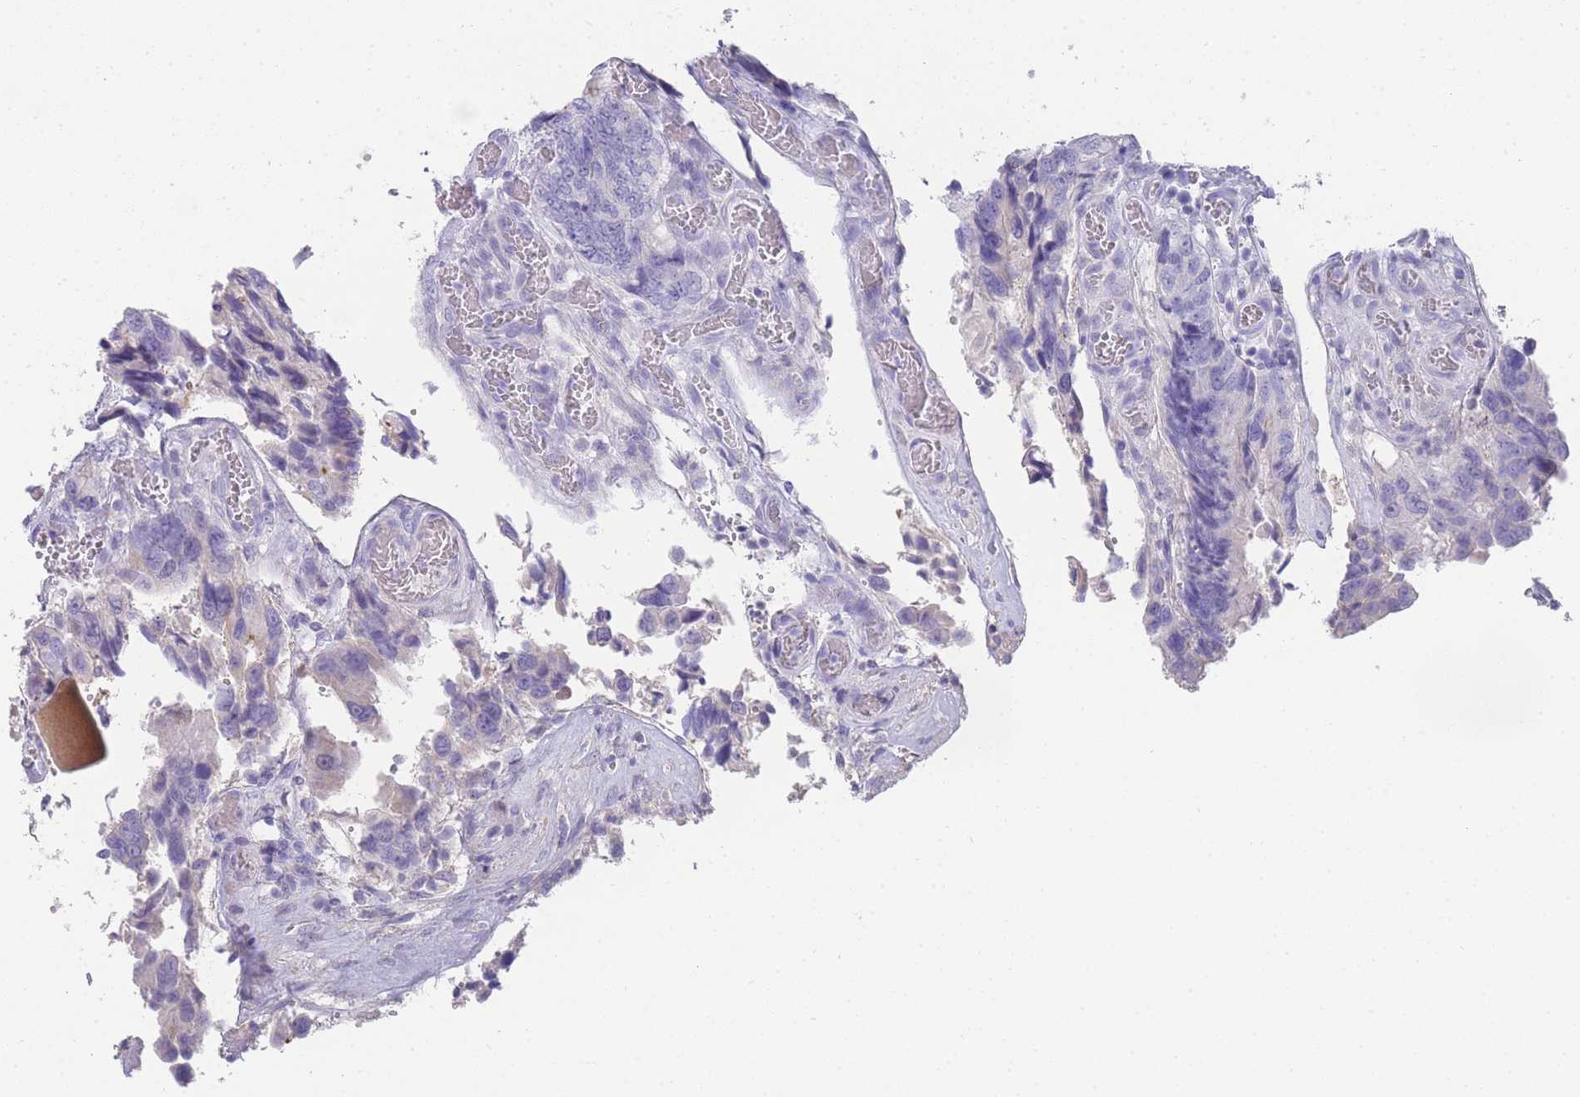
{"staining": {"intensity": "negative", "quantity": "none", "location": "none"}, "tissue": "colorectal cancer", "cell_type": "Tumor cells", "image_type": "cancer", "snomed": [{"axis": "morphology", "description": "Adenocarcinoma, NOS"}, {"axis": "topography", "description": "Colon"}], "caption": "Immunohistochemistry (IHC) of adenocarcinoma (colorectal) shows no expression in tumor cells.", "gene": "DPP4", "patient": {"sex": "male", "age": 84}}